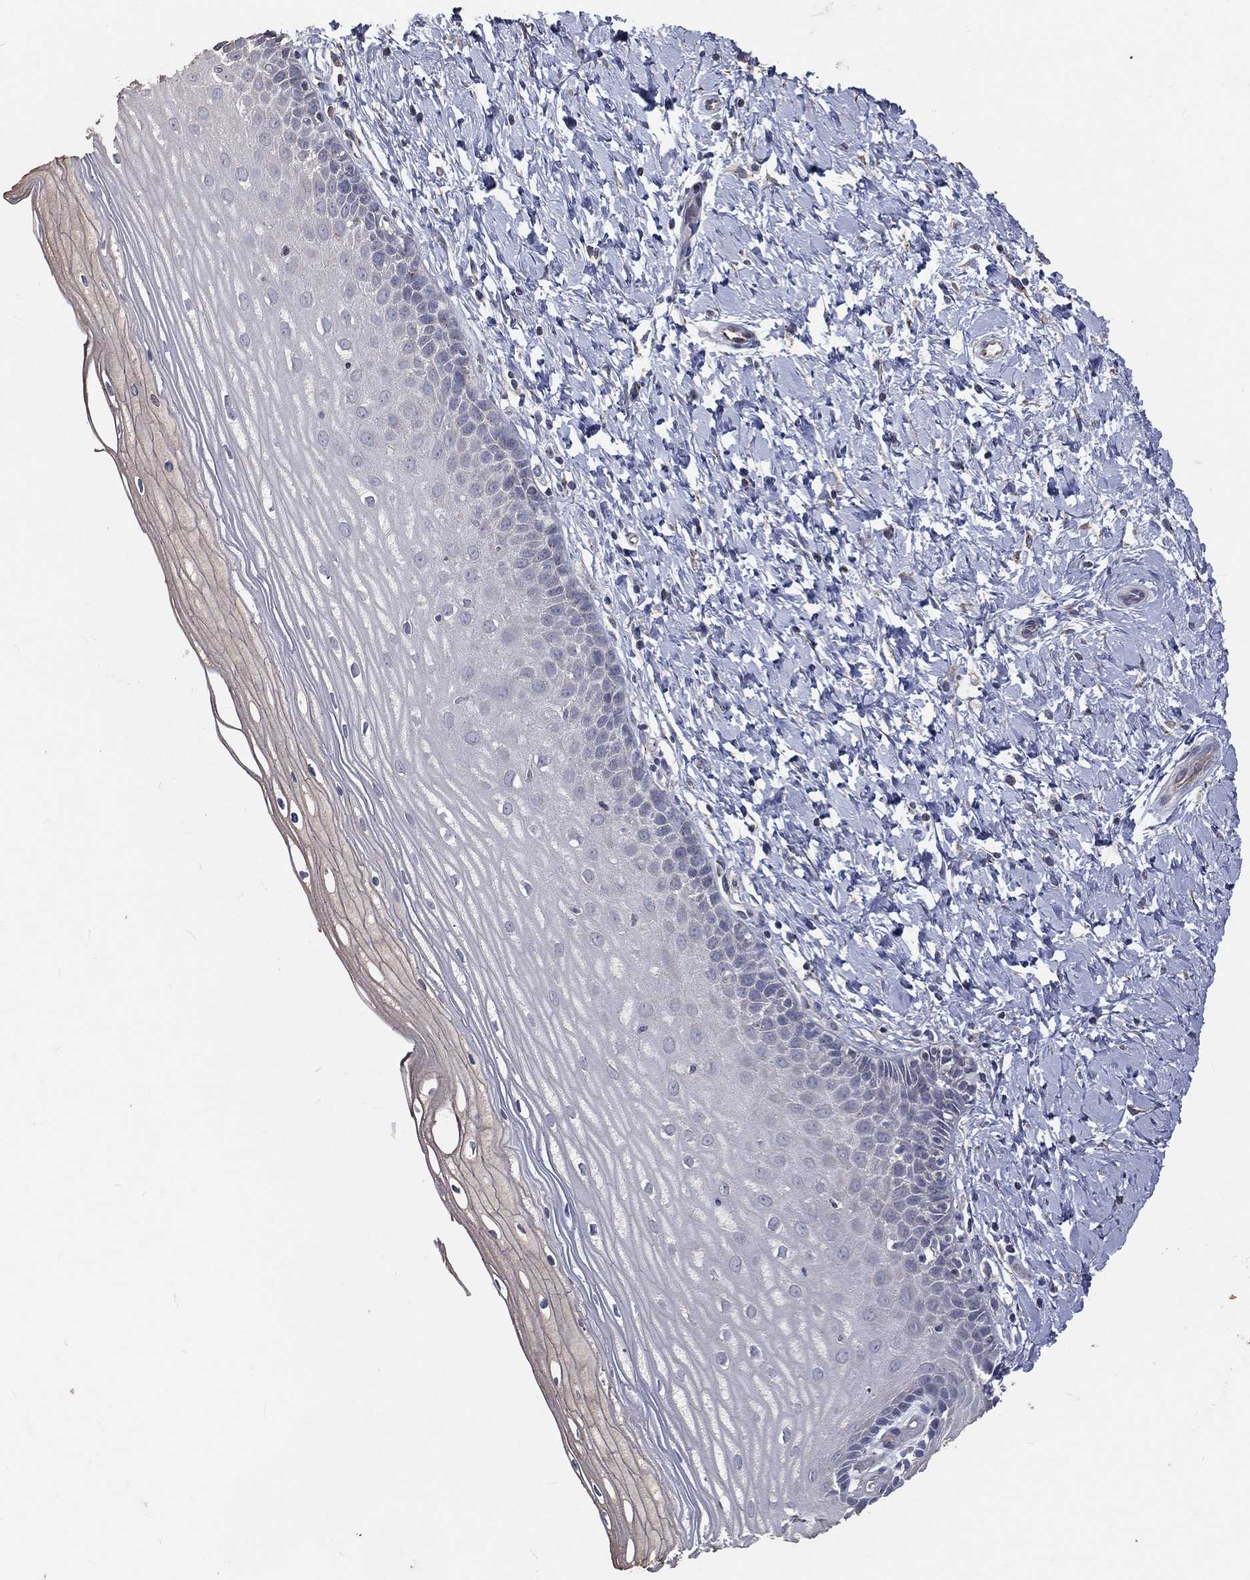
{"staining": {"intensity": "negative", "quantity": "none", "location": "none"}, "tissue": "cervix", "cell_type": "Glandular cells", "image_type": "normal", "snomed": [{"axis": "morphology", "description": "Normal tissue, NOS"}, {"axis": "topography", "description": "Cervix"}], "caption": "DAB immunohistochemical staining of benign cervix demonstrates no significant expression in glandular cells. (DAB IHC with hematoxylin counter stain).", "gene": "CROCC", "patient": {"sex": "female", "age": 37}}